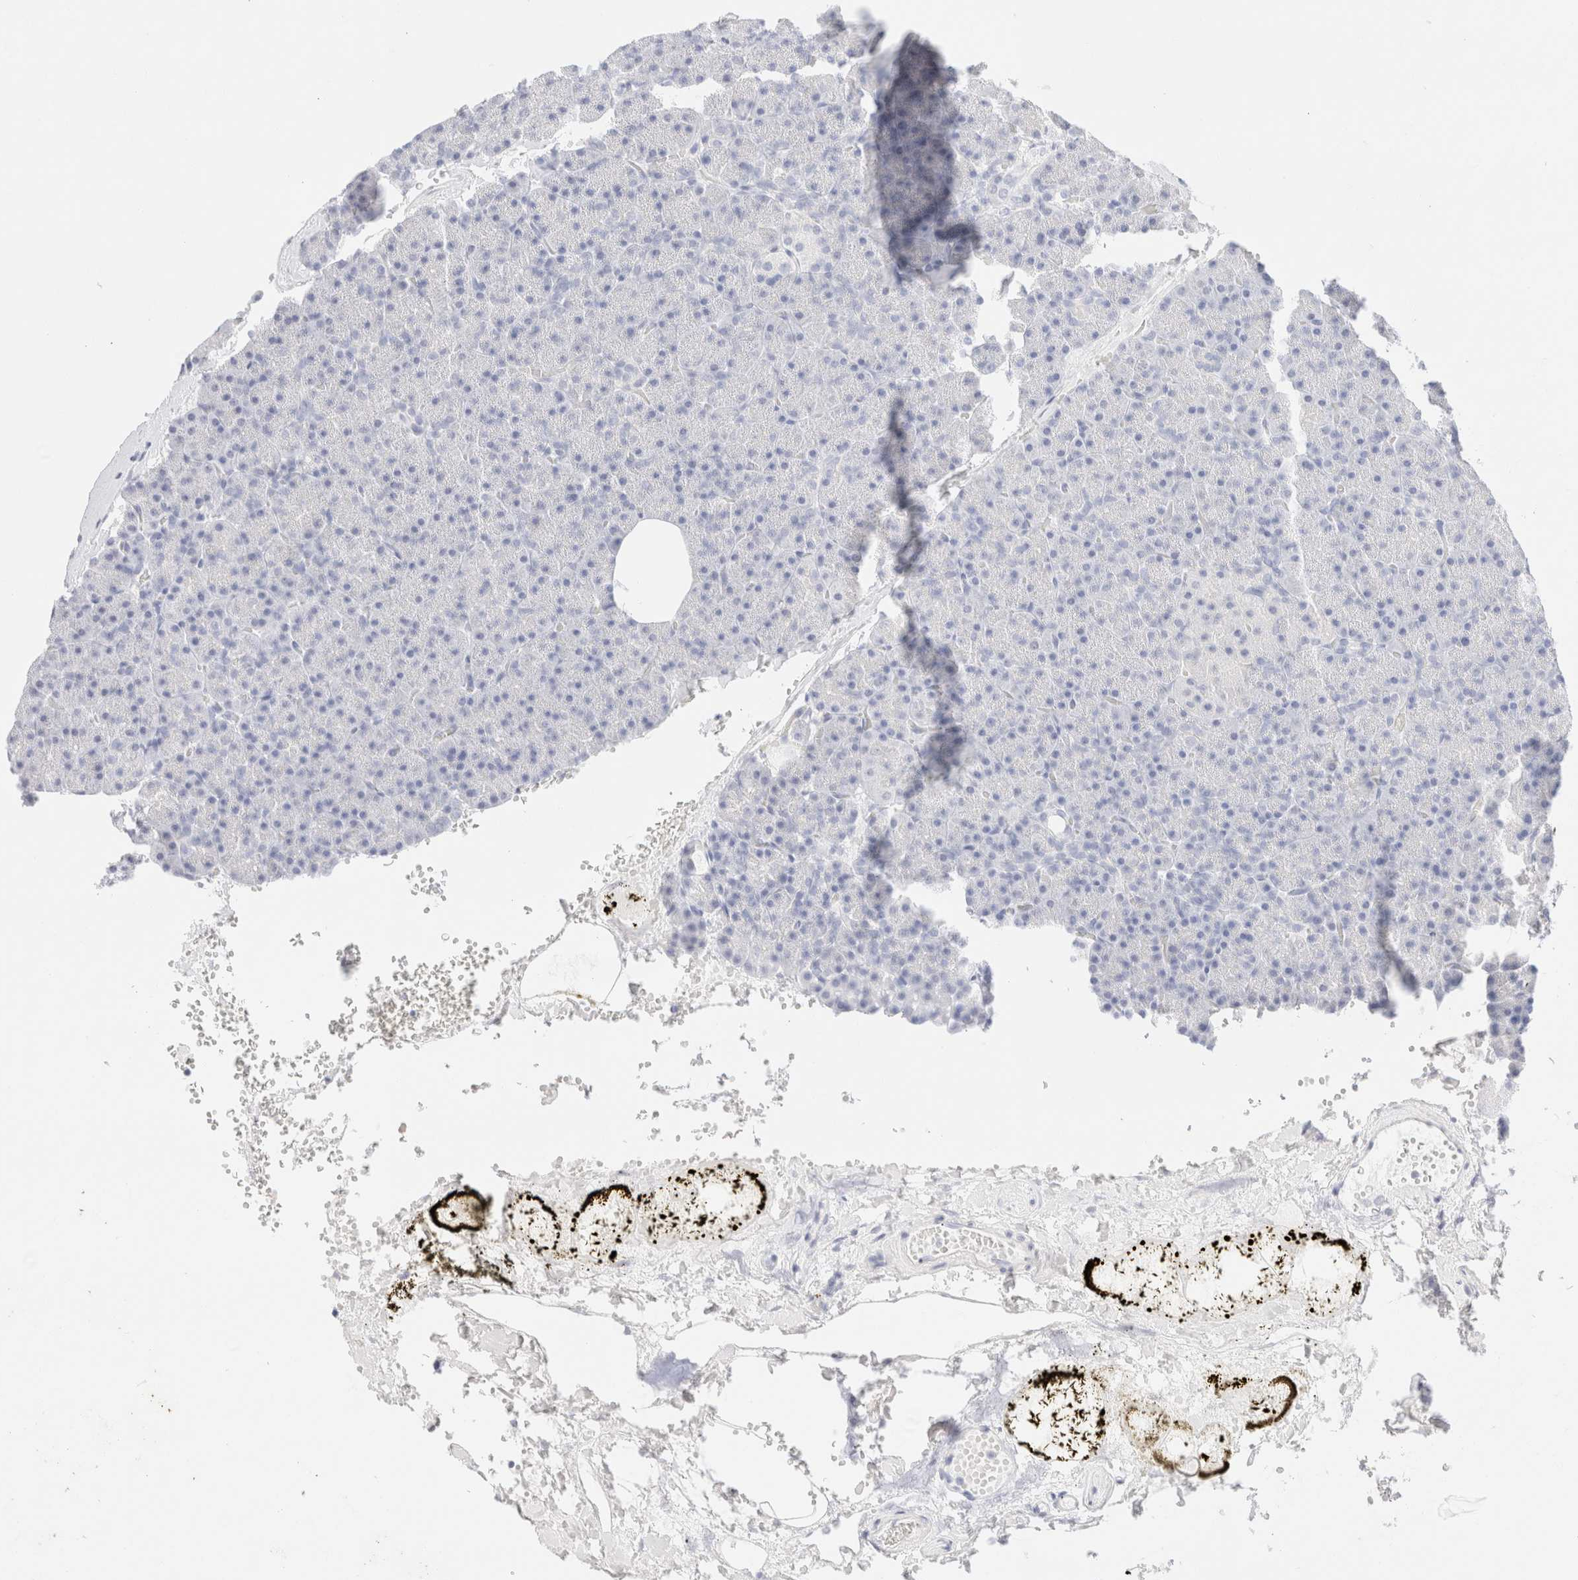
{"staining": {"intensity": "negative", "quantity": "none", "location": "none"}, "tissue": "pancreas", "cell_type": "Exocrine glandular cells", "image_type": "normal", "snomed": [{"axis": "morphology", "description": "Normal tissue, NOS"}, {"axis": "morphology", "description": "Carcinoid, malignant, NOS"}, {"axis": "topography", "description": "Pancreas"}], "caption": "This is an IHC image of unremarkable human pancreas. There is no positivity in exocrine glandular cells.", "gene": "KRT15", "patient": {"sex": "female", "age": 35}}